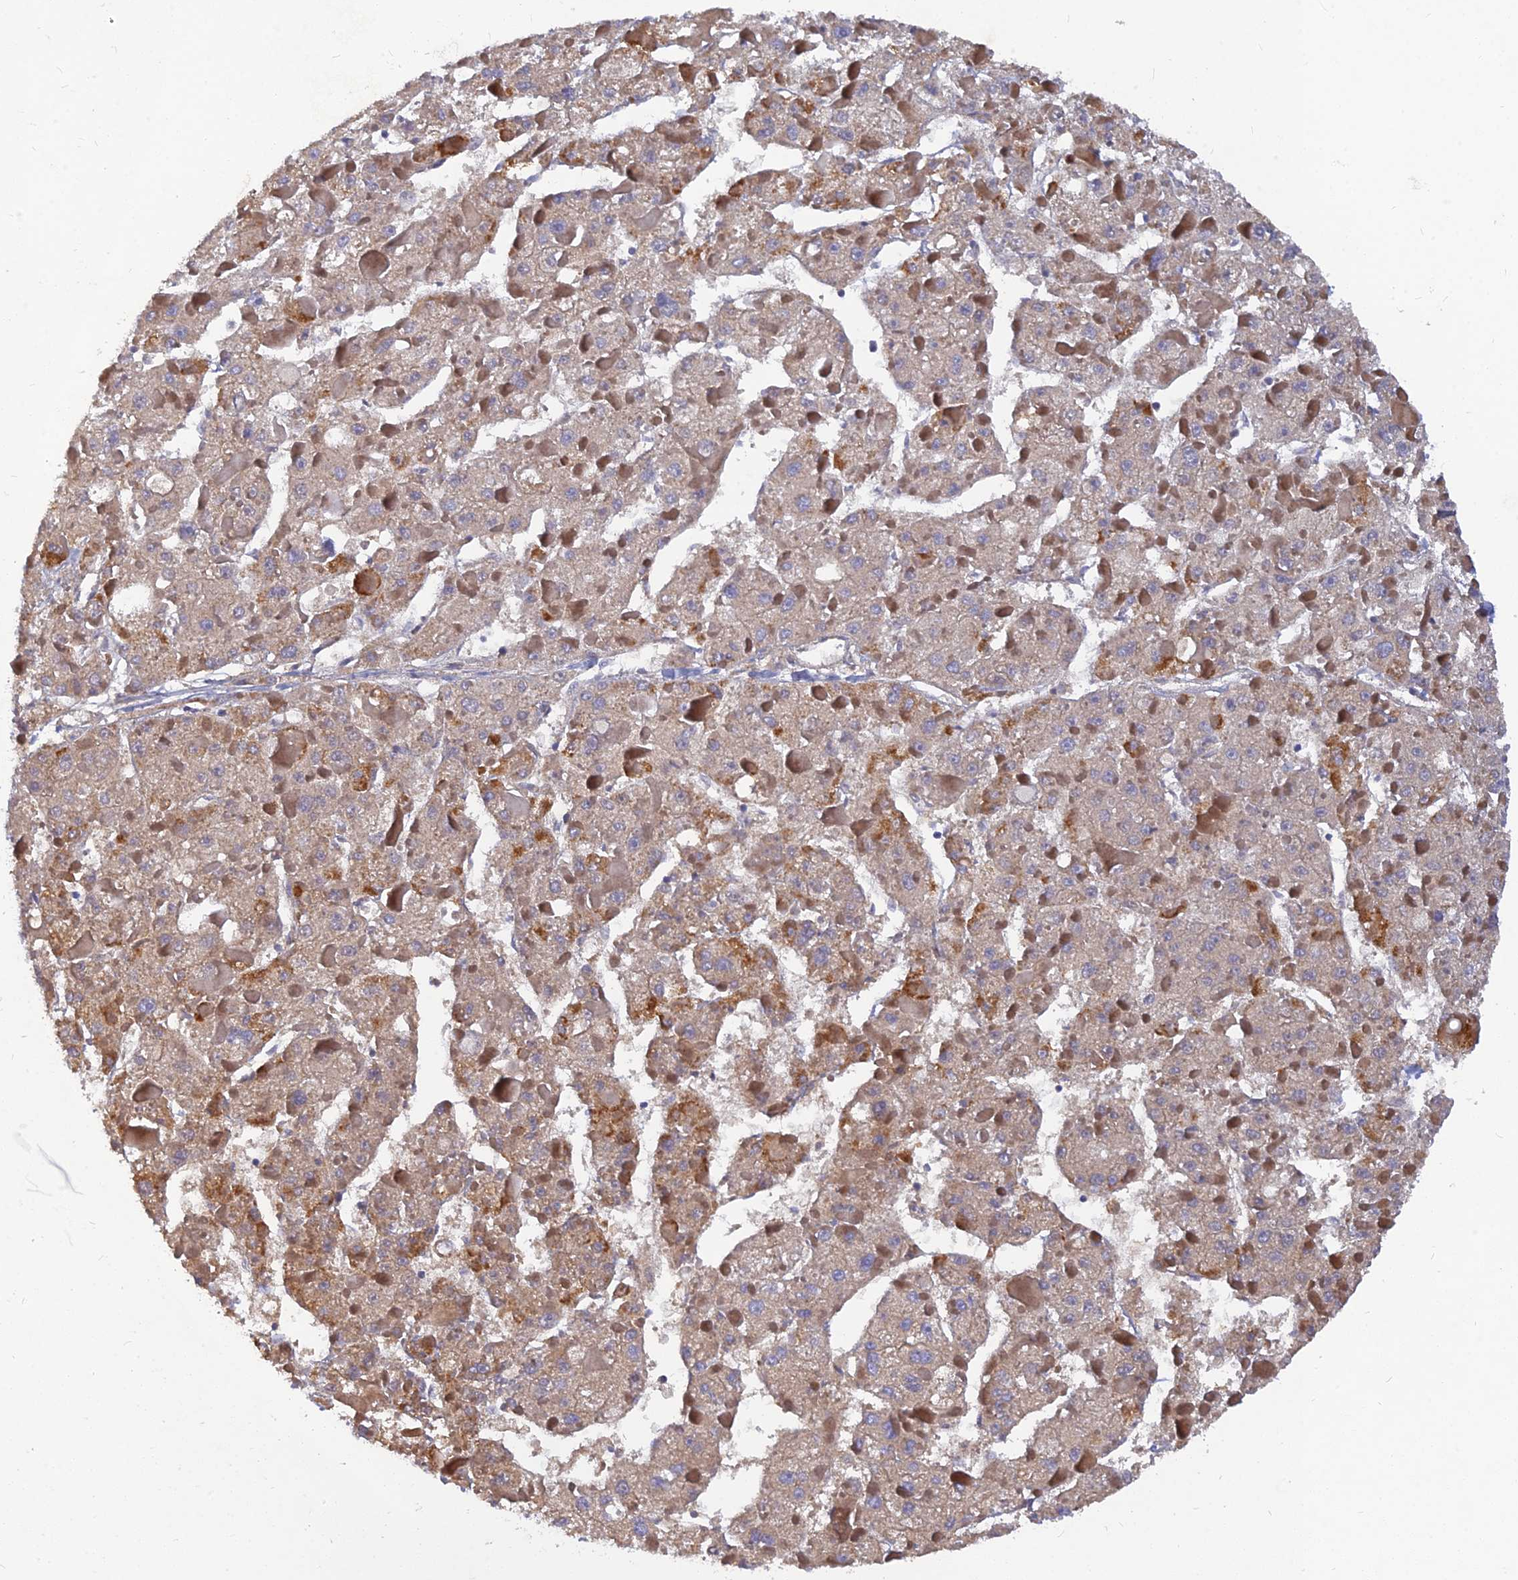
{"staining": {"intensity": "moderate", "quantity": "25%-75%", "location": "cytoplasmic/membranous"}, "tissue": "liver cancer", "cell_type": "Tumor cells", "image_type": "cancer", "snomed": [{"axis": "morphology", "description": "Carcinoma, Hepatocellular, NOS"}, {"axis": "topography", "description": "Liver"}], "caption": "Protein staining of liver hepatocellular carcinoma tissue demonstrates moderate cytoplasmic/membranous expression in about 25%-75% of tumor cells.", "gene": "CACNA1B", "patient": {"sex": "female", "age": 73}}